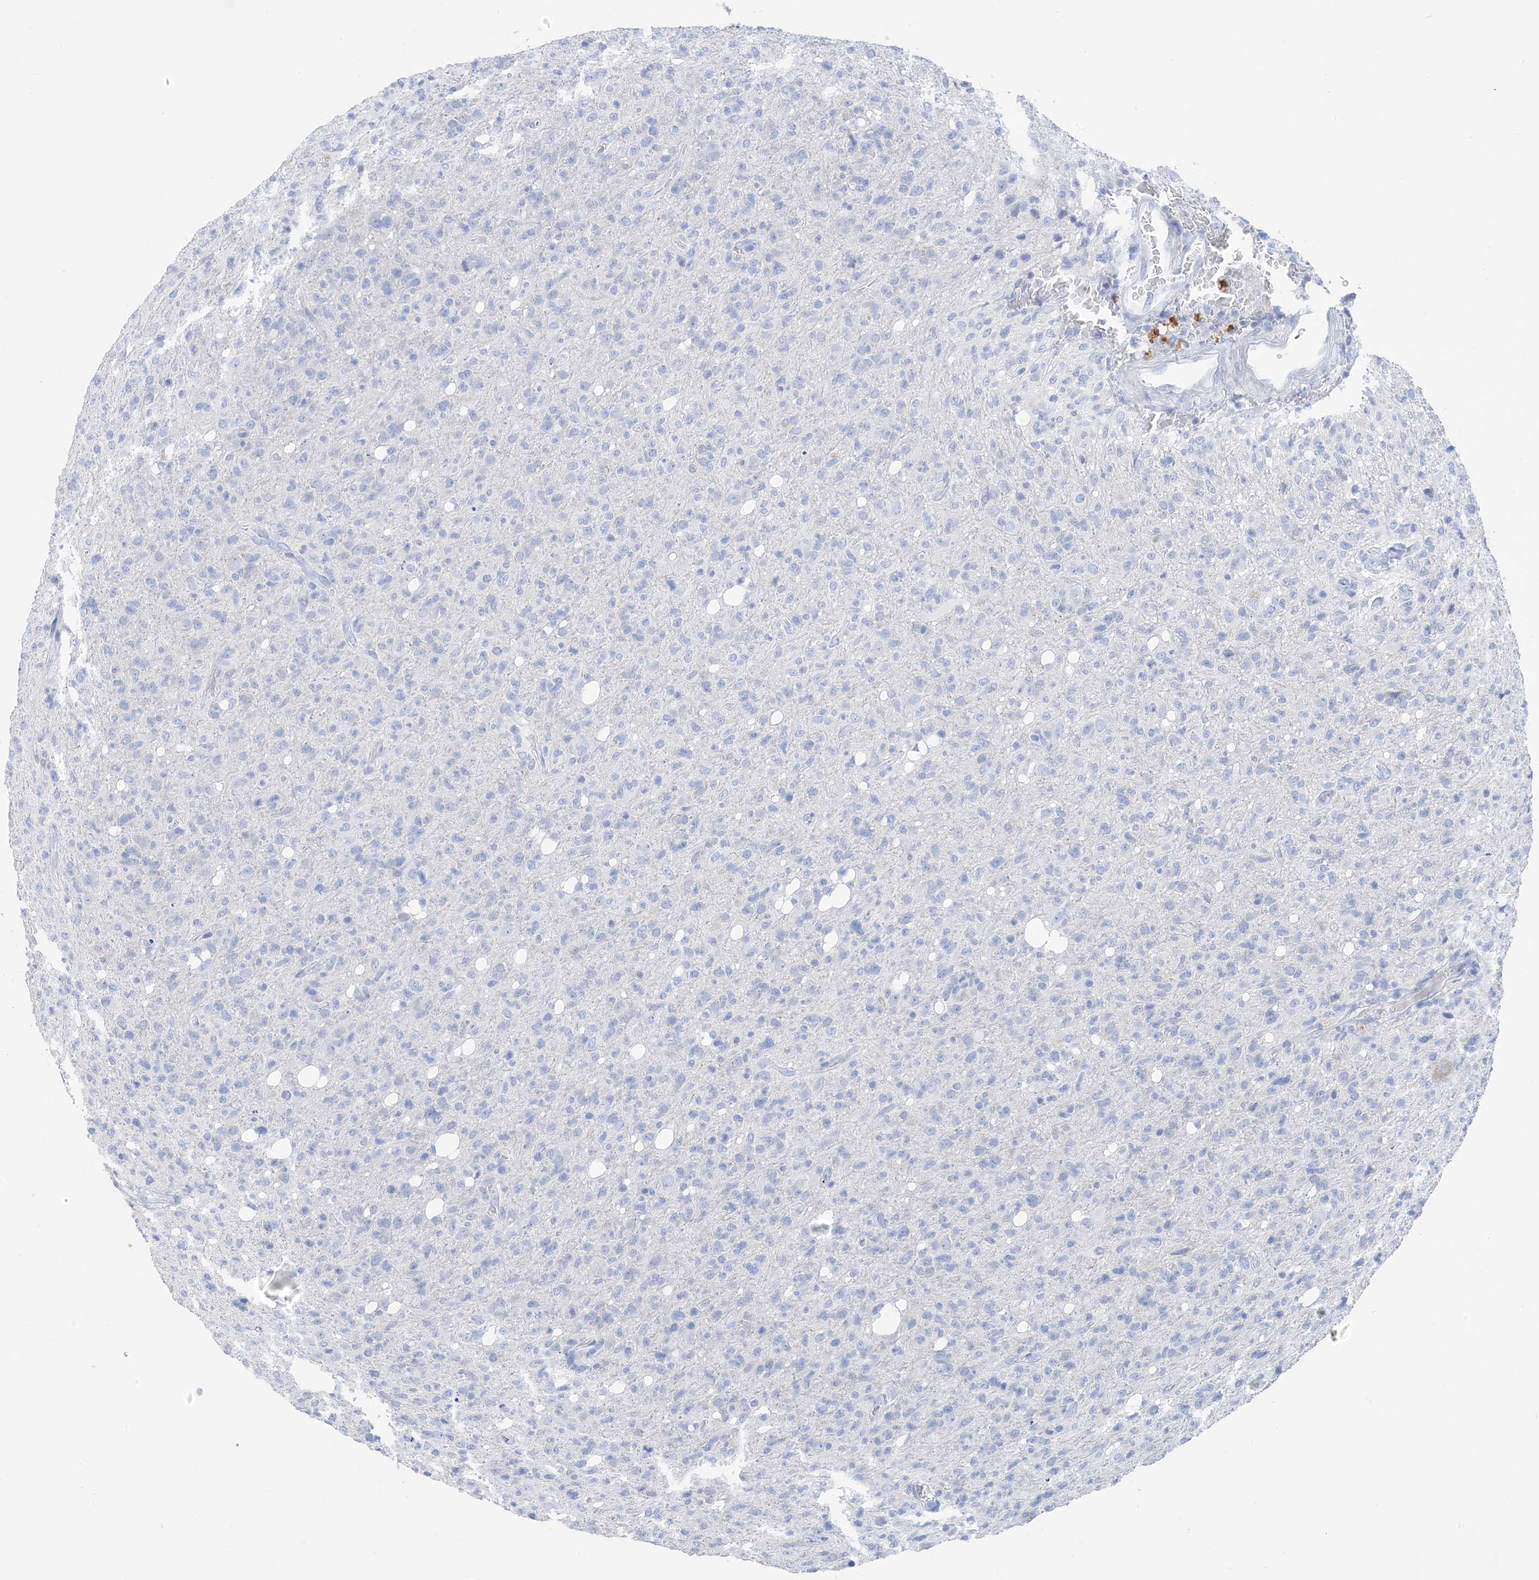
{"staining": {"intensity": "negative", "quantity": "none", "location": "none"}, "tissue": "glioma", "cell_type": "Tumor cells", "image_type": "cancer", "snomed": [{"axis": "morphology", "description": "Glioma, malignant, High grade"}, {"axis": "topography", "description": "Brain"}], "caption": "The image shows no significant positivity in tumor cells of glioma.", "gene": "SH3YL1", "patient": {"sex": "female", "age": 57}}